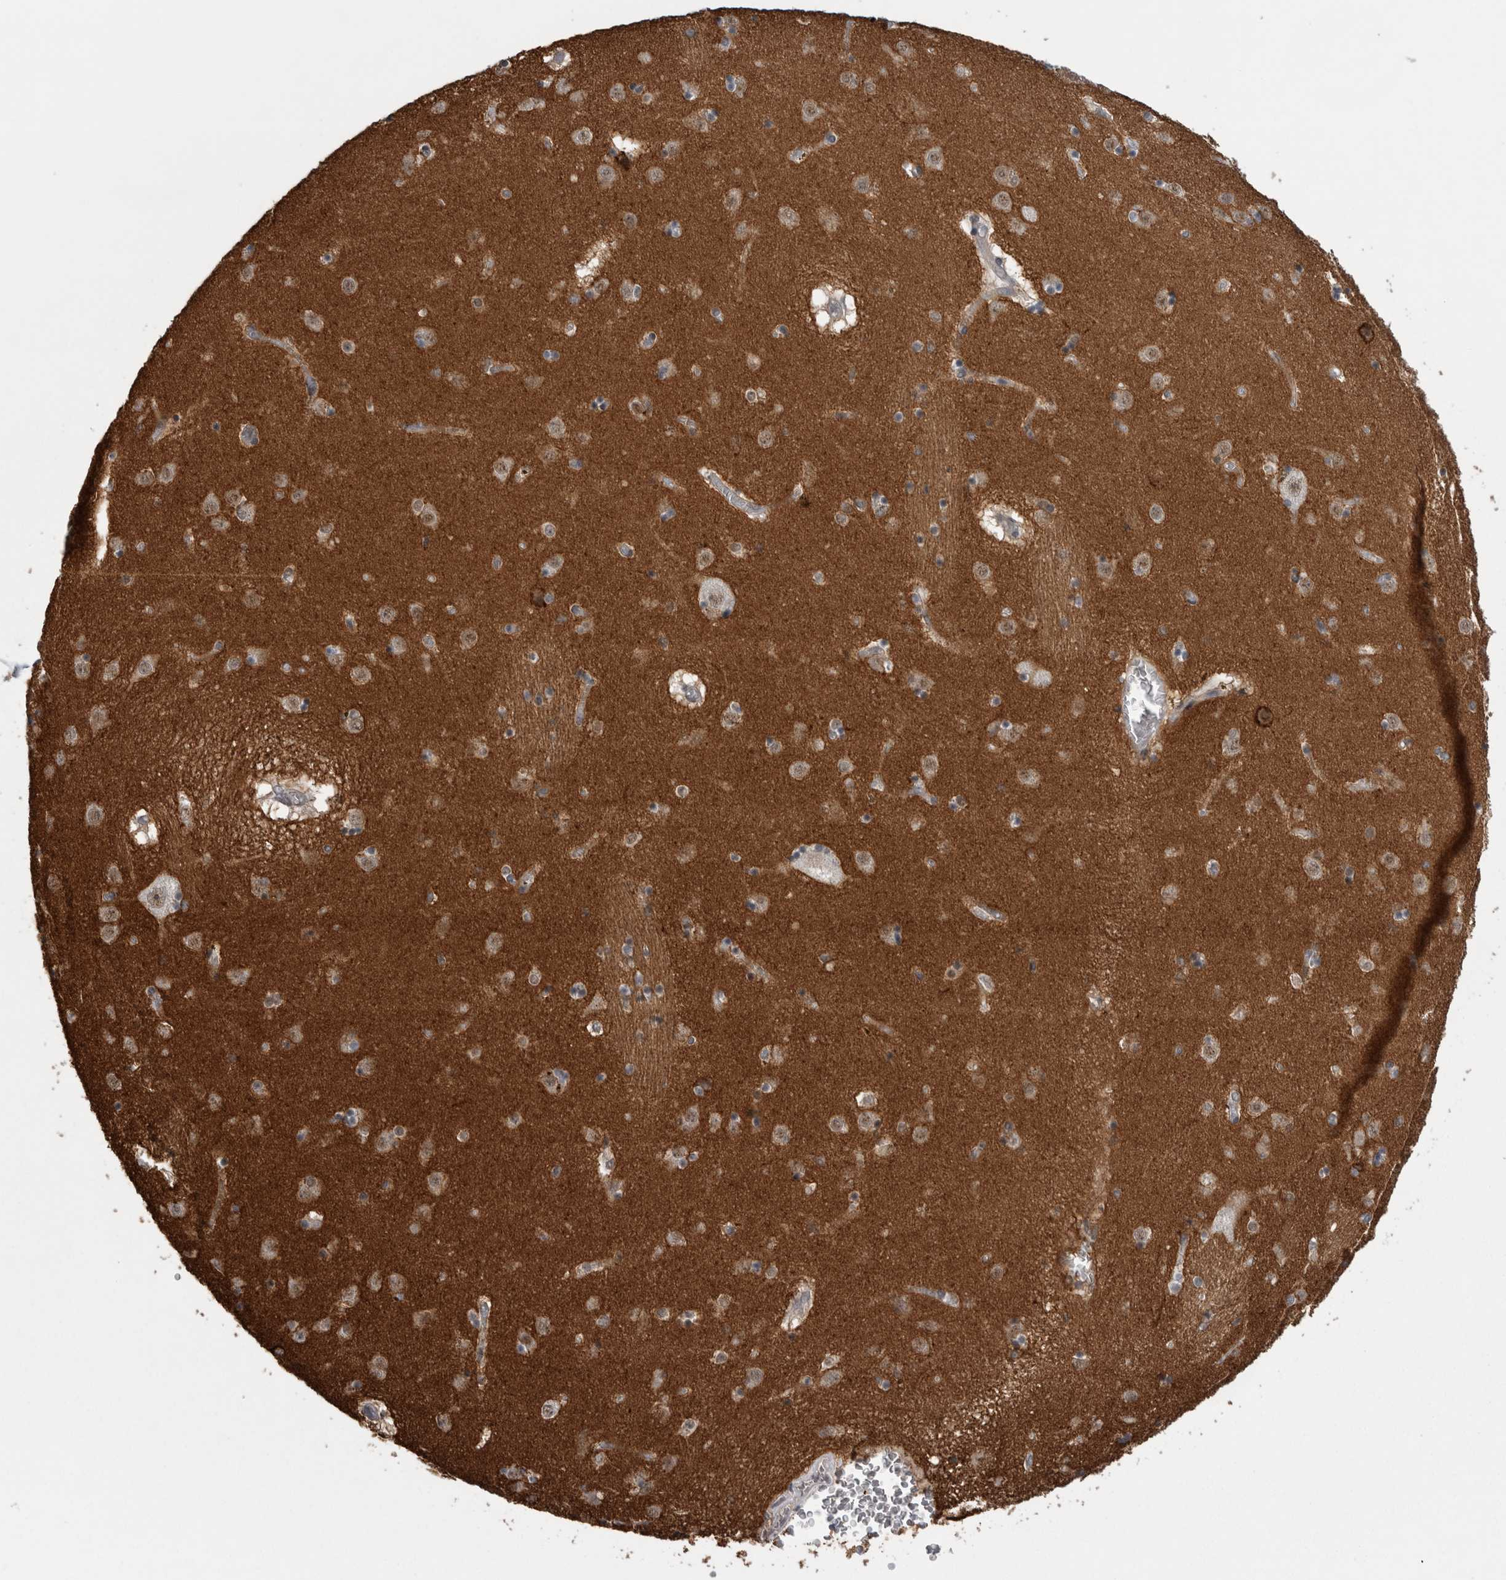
{"staining": {"intensity": "moderate", "quantity": "<25%", "location": "cytoplasmic/membranous"}, "tissue": "caudate", "cell_type": "Glial cells", "image_type": "normal", "snomed": [{"axis": "morphology", "description": "Normal tissue, NOS"}, {"axis": "topography", "description": "Lateral ventricle wall"}], "caption": "IHC staining of unremarkable caudate, which reveals low levels of moderate cytoplasmic/membranous positivity in about <25% of glial cells indicating moderate cytoplasmic/membranous protein positivity. The staining was performed using DAB (brown) for protein detection and nuclei were counterstained in hematoxylin (blue).", "gene": "PEBP4", "patient": {"sex": "male", "age": 70}}